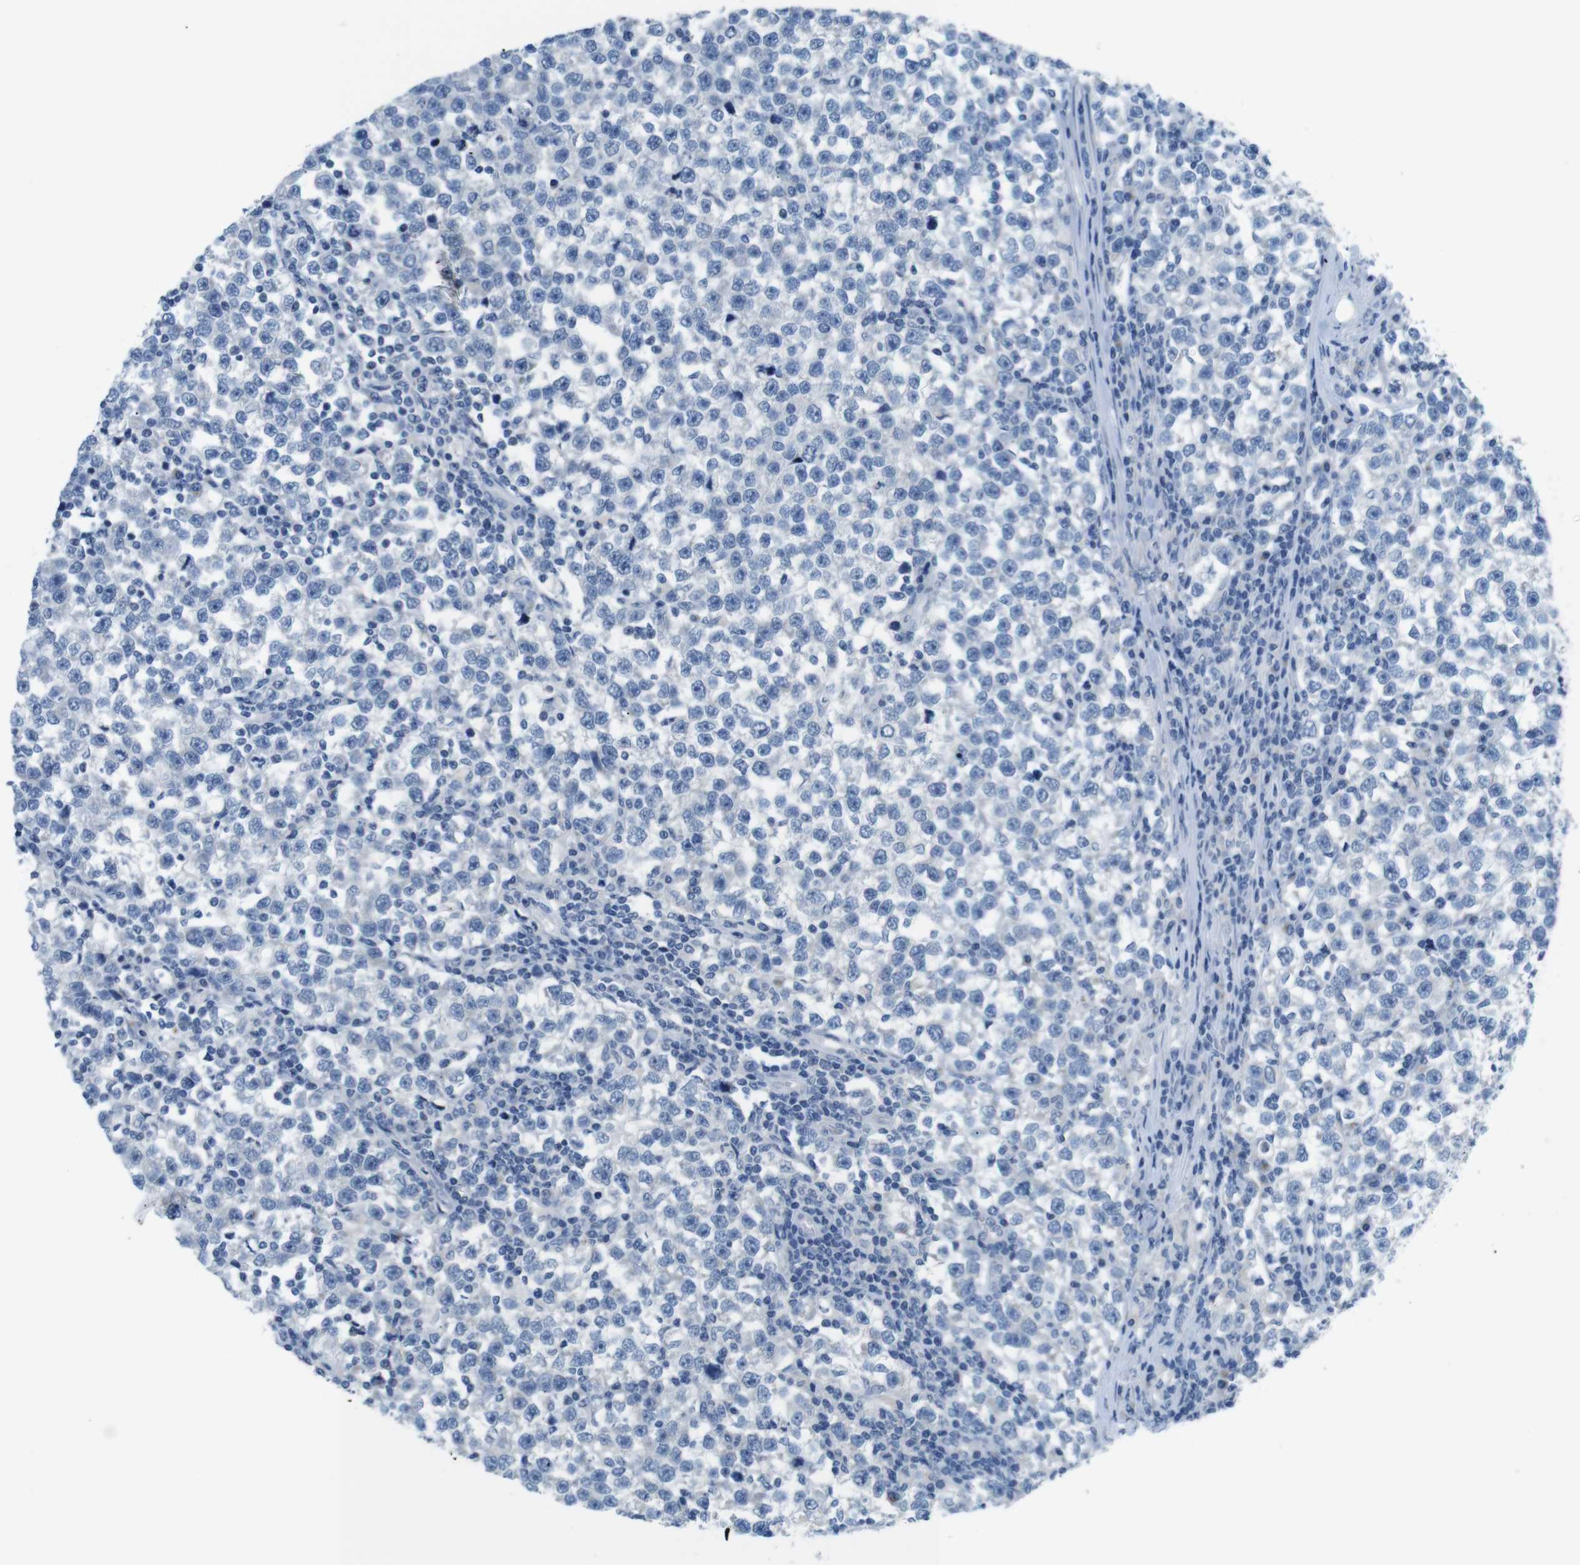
{"staining": {"intensity": "negative", "quantity": "none", "location": "none"}, "tissue": "testis cancer", "cell_type": "Tumor cells", "image_type": "cancer", "snomed": [{"axis": "morphology", "description": "Seminoma, NOS"}, {"axis": "topography", "description": "Testis"}], "caption": "The photomicrograph demonstrates no staining of tumor cells in testis cancer.", "gene": "GOLGA2", "patient": {"sex": "male", "age": 43}}